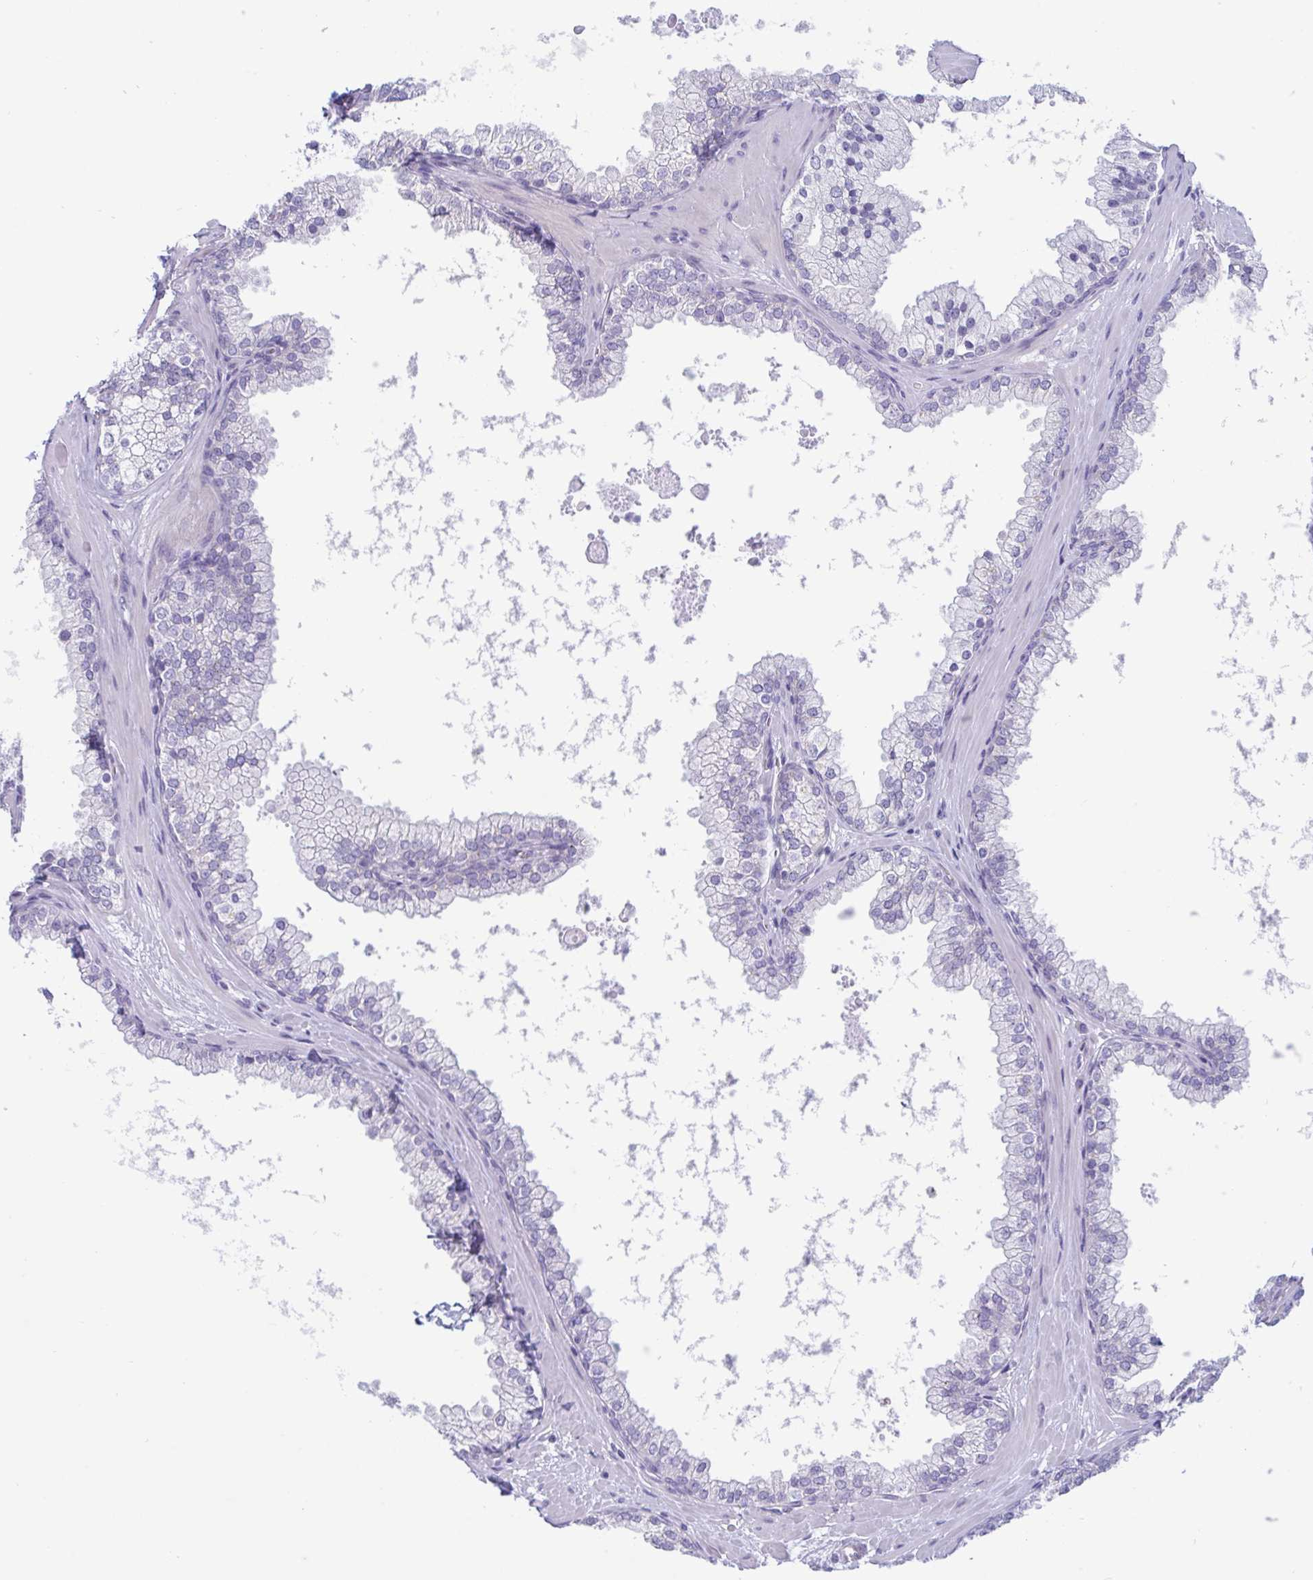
{"staining": {"intensity": "negative", "quantity": "none", "location": "none"}, "tissue": "prostate", "cell_type": "Glandular cells", "image_type": "normal", "snomed": [{"axis": "morphology", "description": "Normal tissue, NOS"}, {"axis": "topography", "description": "Prostate"}, {"axis": "topography", "description": "Peripheral nerve tissue"}], "caption": "Immunohistochemistry (IHC) image of normal prostate: human prostate stained with DAB (3,3'-diaminobenzidine) exhibits no significant protein expression in glandular cells.", "gene": "NAA30", "patient": {"sex": "male", "age": 61}}